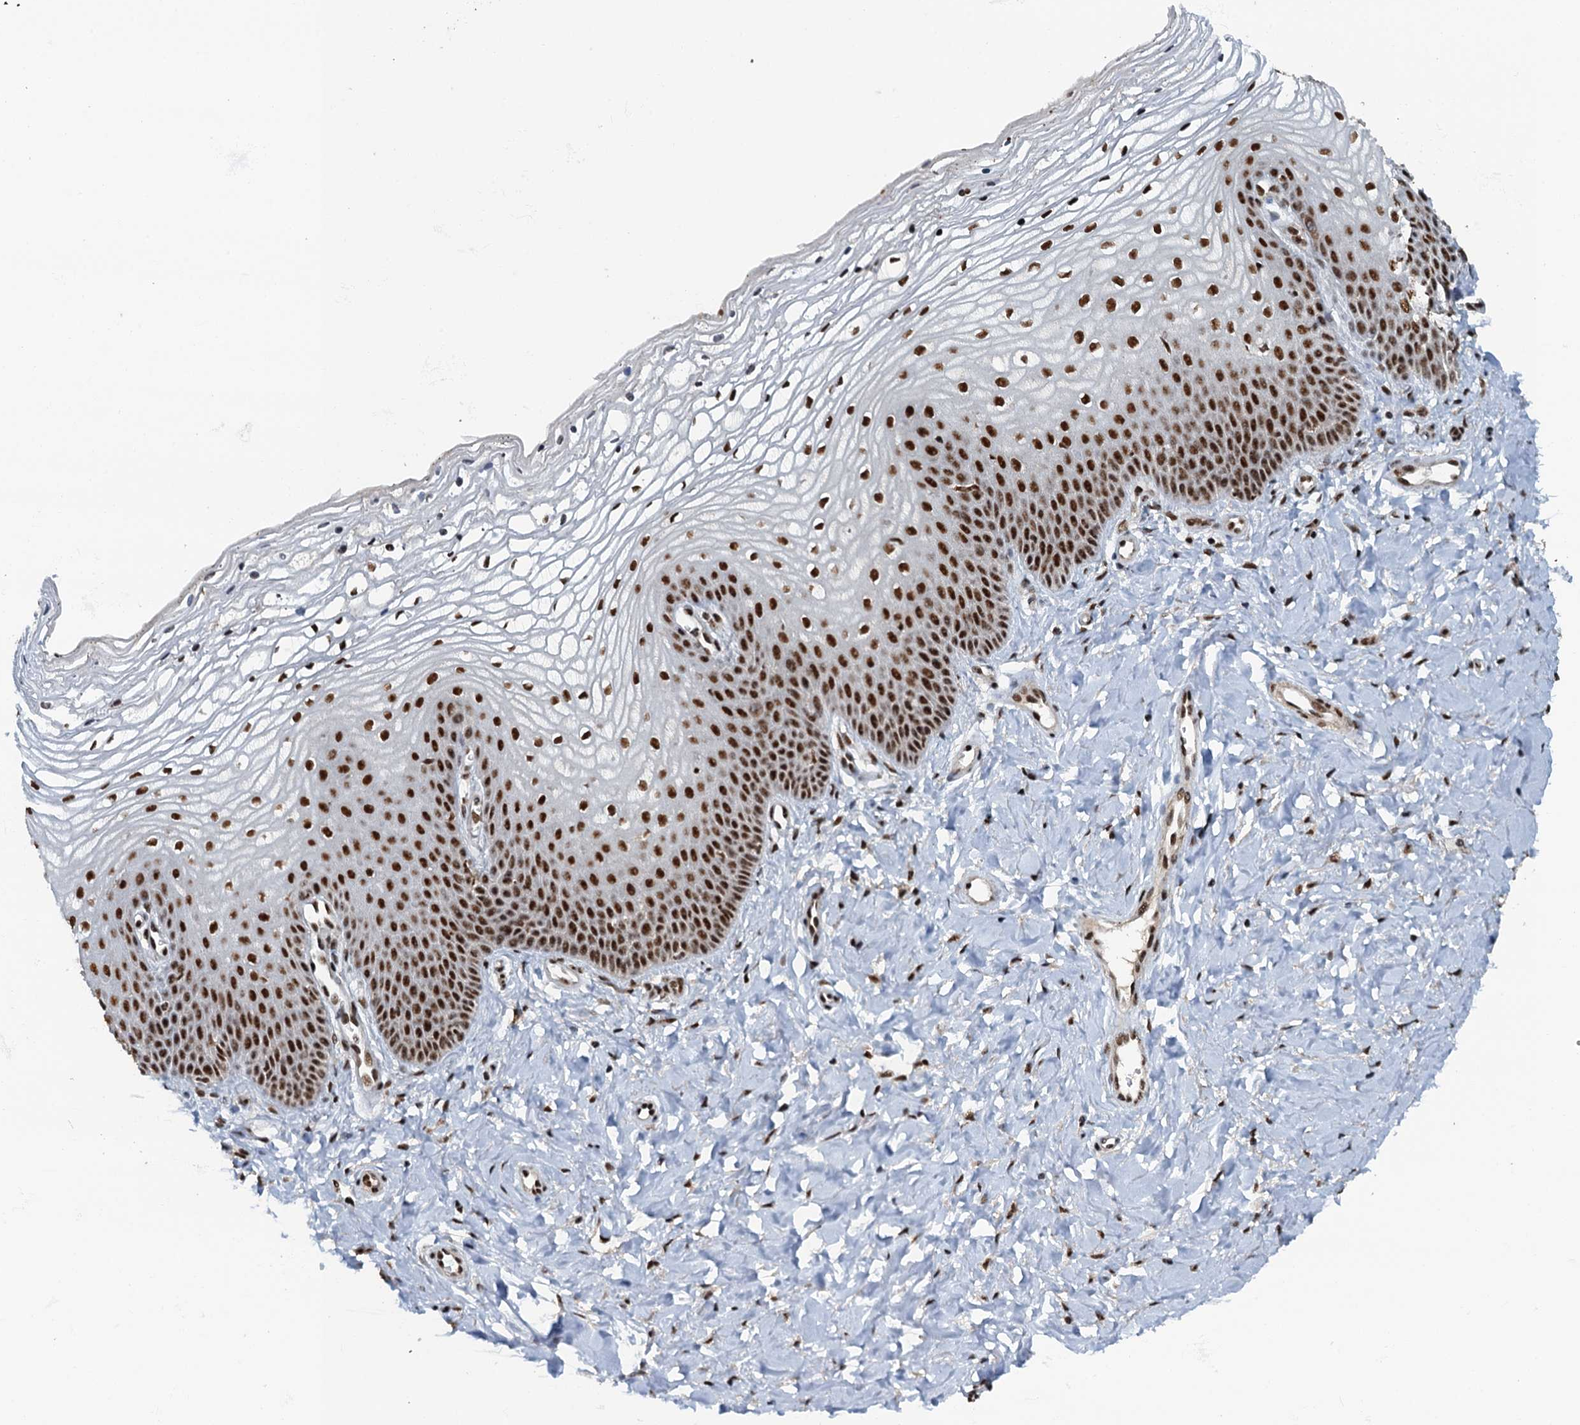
{"staining": {"intensity": "strong", "quantity": ">75%", "location": "nuclear"}, "tissue": "vagina", "cell_type": "Squamous epithelial cells", "image_type": "normal", "snomed": [{"axis": "morphology", "description": "Normal tissue, NOS"}, {"axis": "topography", "description": "Vagina"}], "caption": "Brown immunohistochemical staining in normal human vagina demonstrates strong nuclear expression in about >75% of squamous epithelial cells.", "gene": "ZC3H18", "patient": {"sex": "female", "age": 68}}